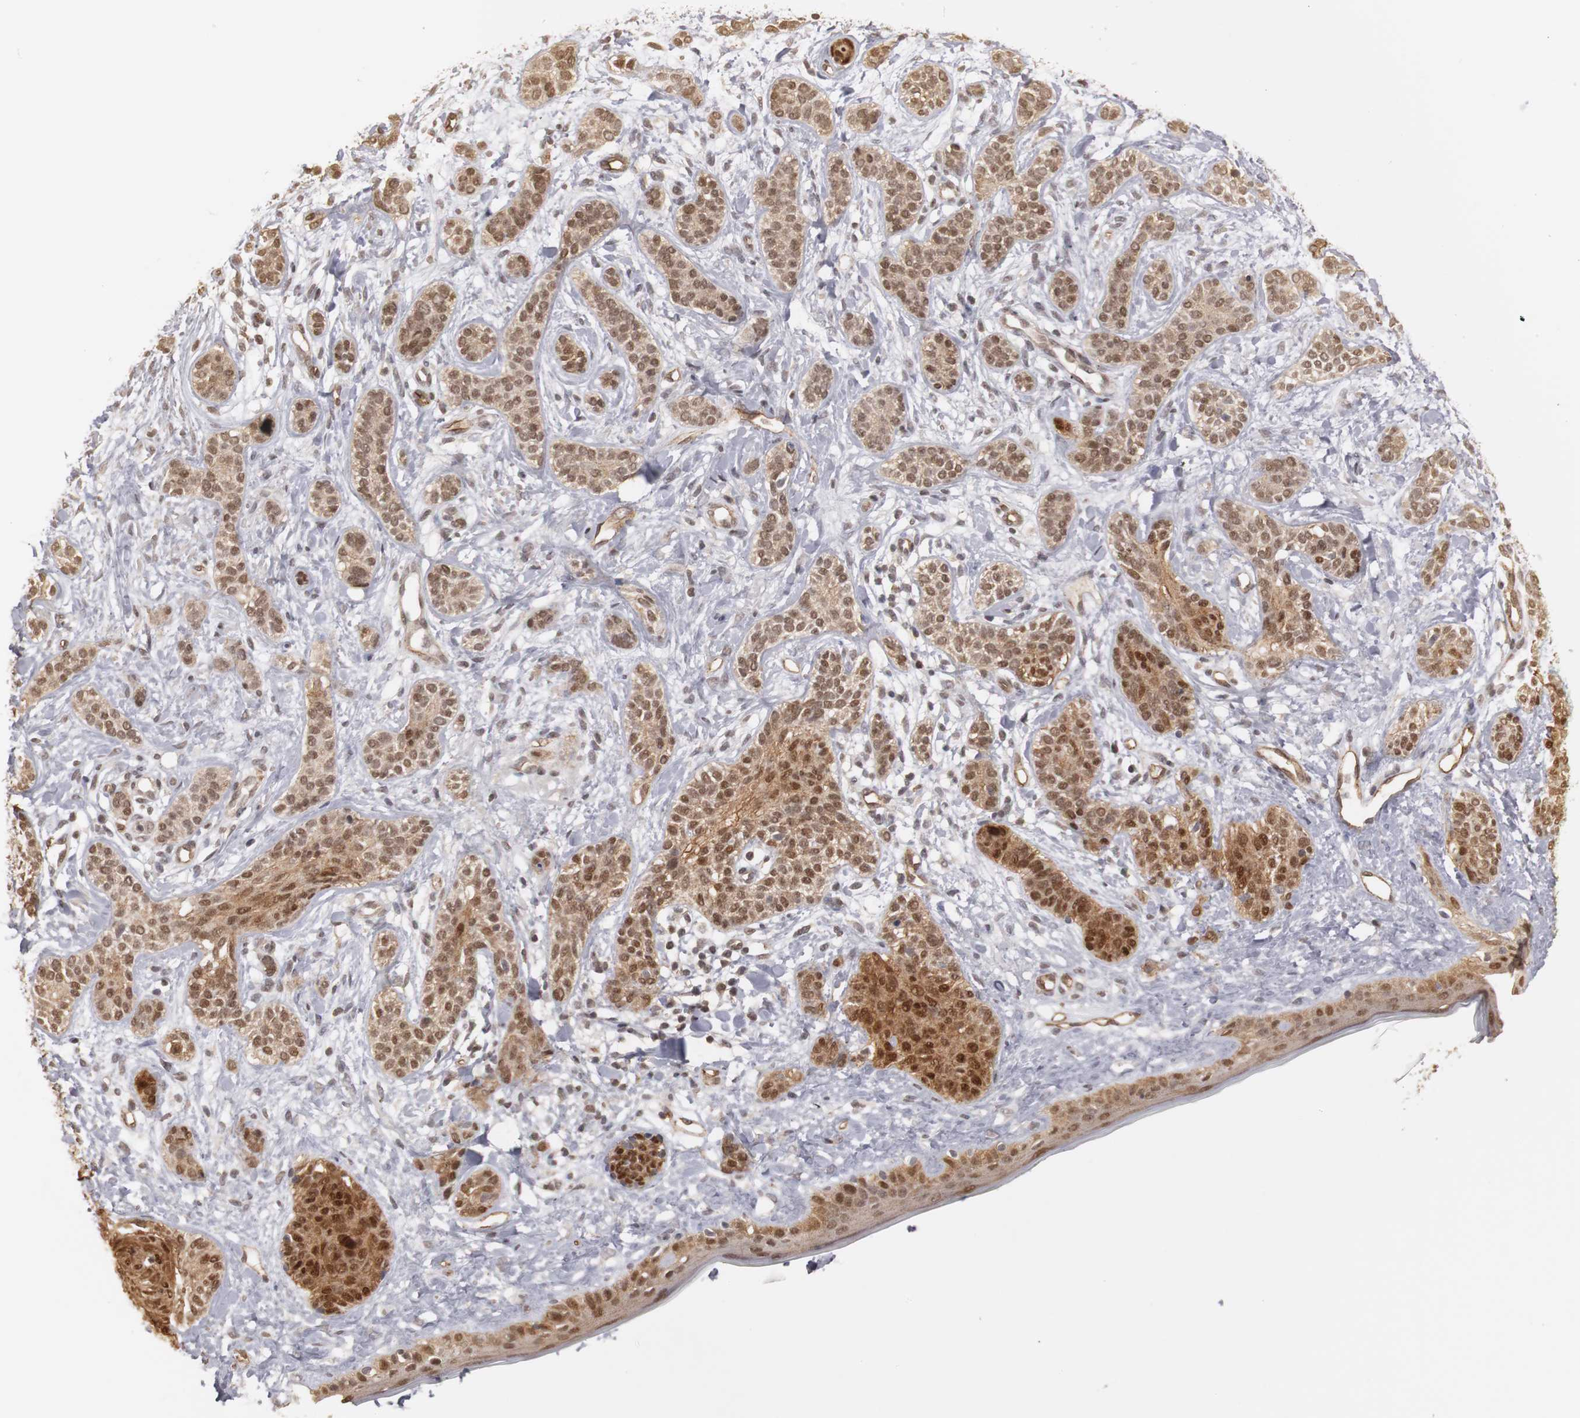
{"staining": {"intensity": "moderate", "quantity": ">75%", "location": "cytoplasmic/membranous,nuclear"}, "tissue": "skin cancer", "cell_type": "Tumor cells", "image_type": "cancer", "snomed": [{"axis": "morphology", "description": "Normal tissue, NOS"}, {"axis": "morphology", "description": "Basal cell carcinoma"}, {"axis": "topography", "description": "Skin"}], "caption": "This is a histology image of immunohistochemistry staining of skin cancer (basal cell carcinoma), which shows moderate positivity in the cytoplasmic/membranous and nuclear of tumor cells.", "gene": "PLEKHA1", "patient": {"sex": "male", "age": 63}}